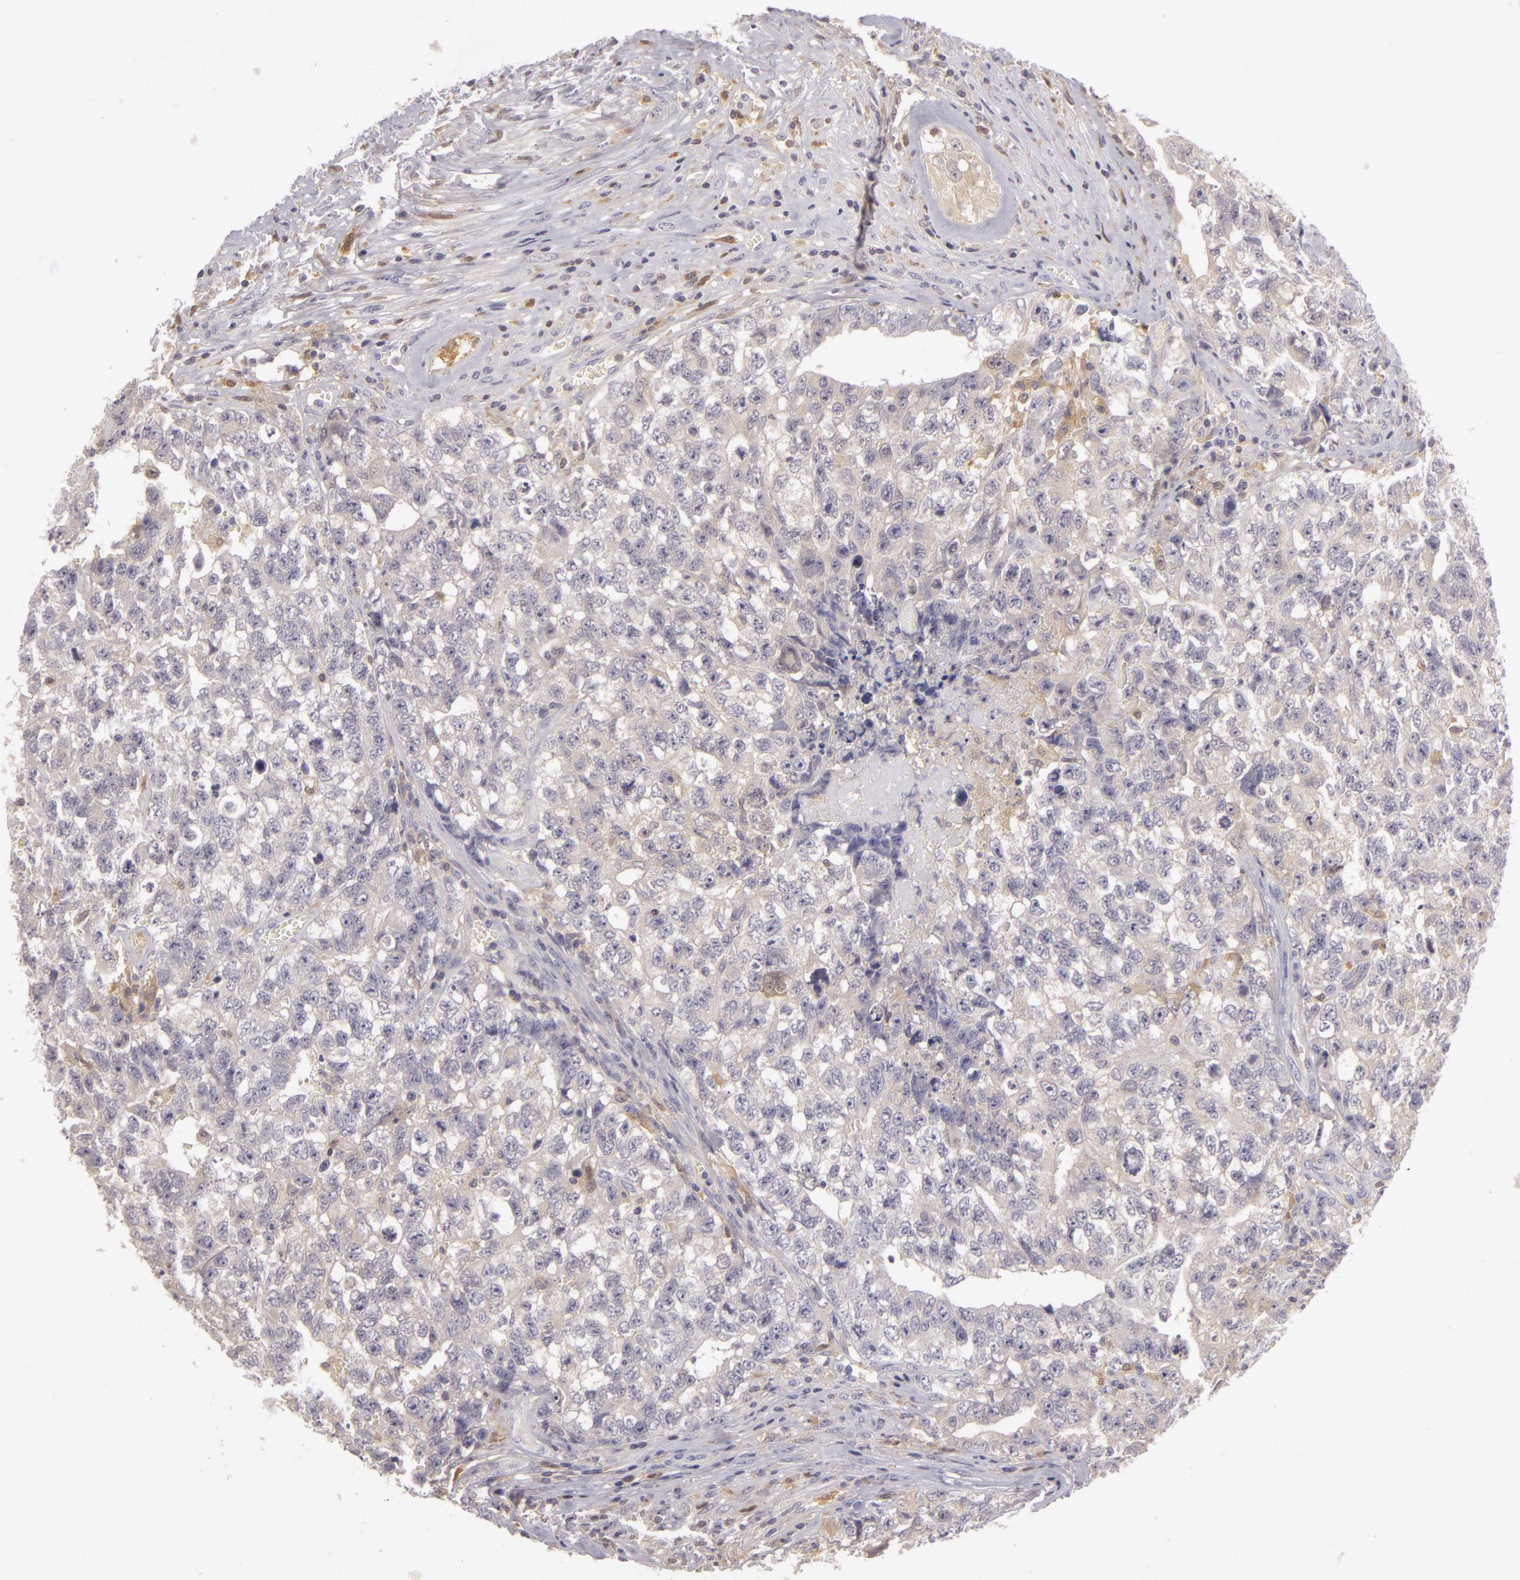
{"staining": {"intensity": "negative", "quantity": "none", "location": "none"}, "tissue": "testis cancer", "cell_type": "Tumor cells", "image_type": "cancer", "snomed": [{"axis": "morphology", "description": "Carcinoma, Embryonal, NOS"}, {"axis": "topography", "description": "Testis"}], "caption": "This image is of embryonal carcinoma (testis) stained with IHC to label a protein in brown with the nuclei are counter-stained blue. There is no positivity in tumor cells. (DAB (3,3'-diaminobenzidine) immunohistochemistry, high magnification).", "gene": "GNPDA1", "patient": {"sex": "male", "age": 31}}